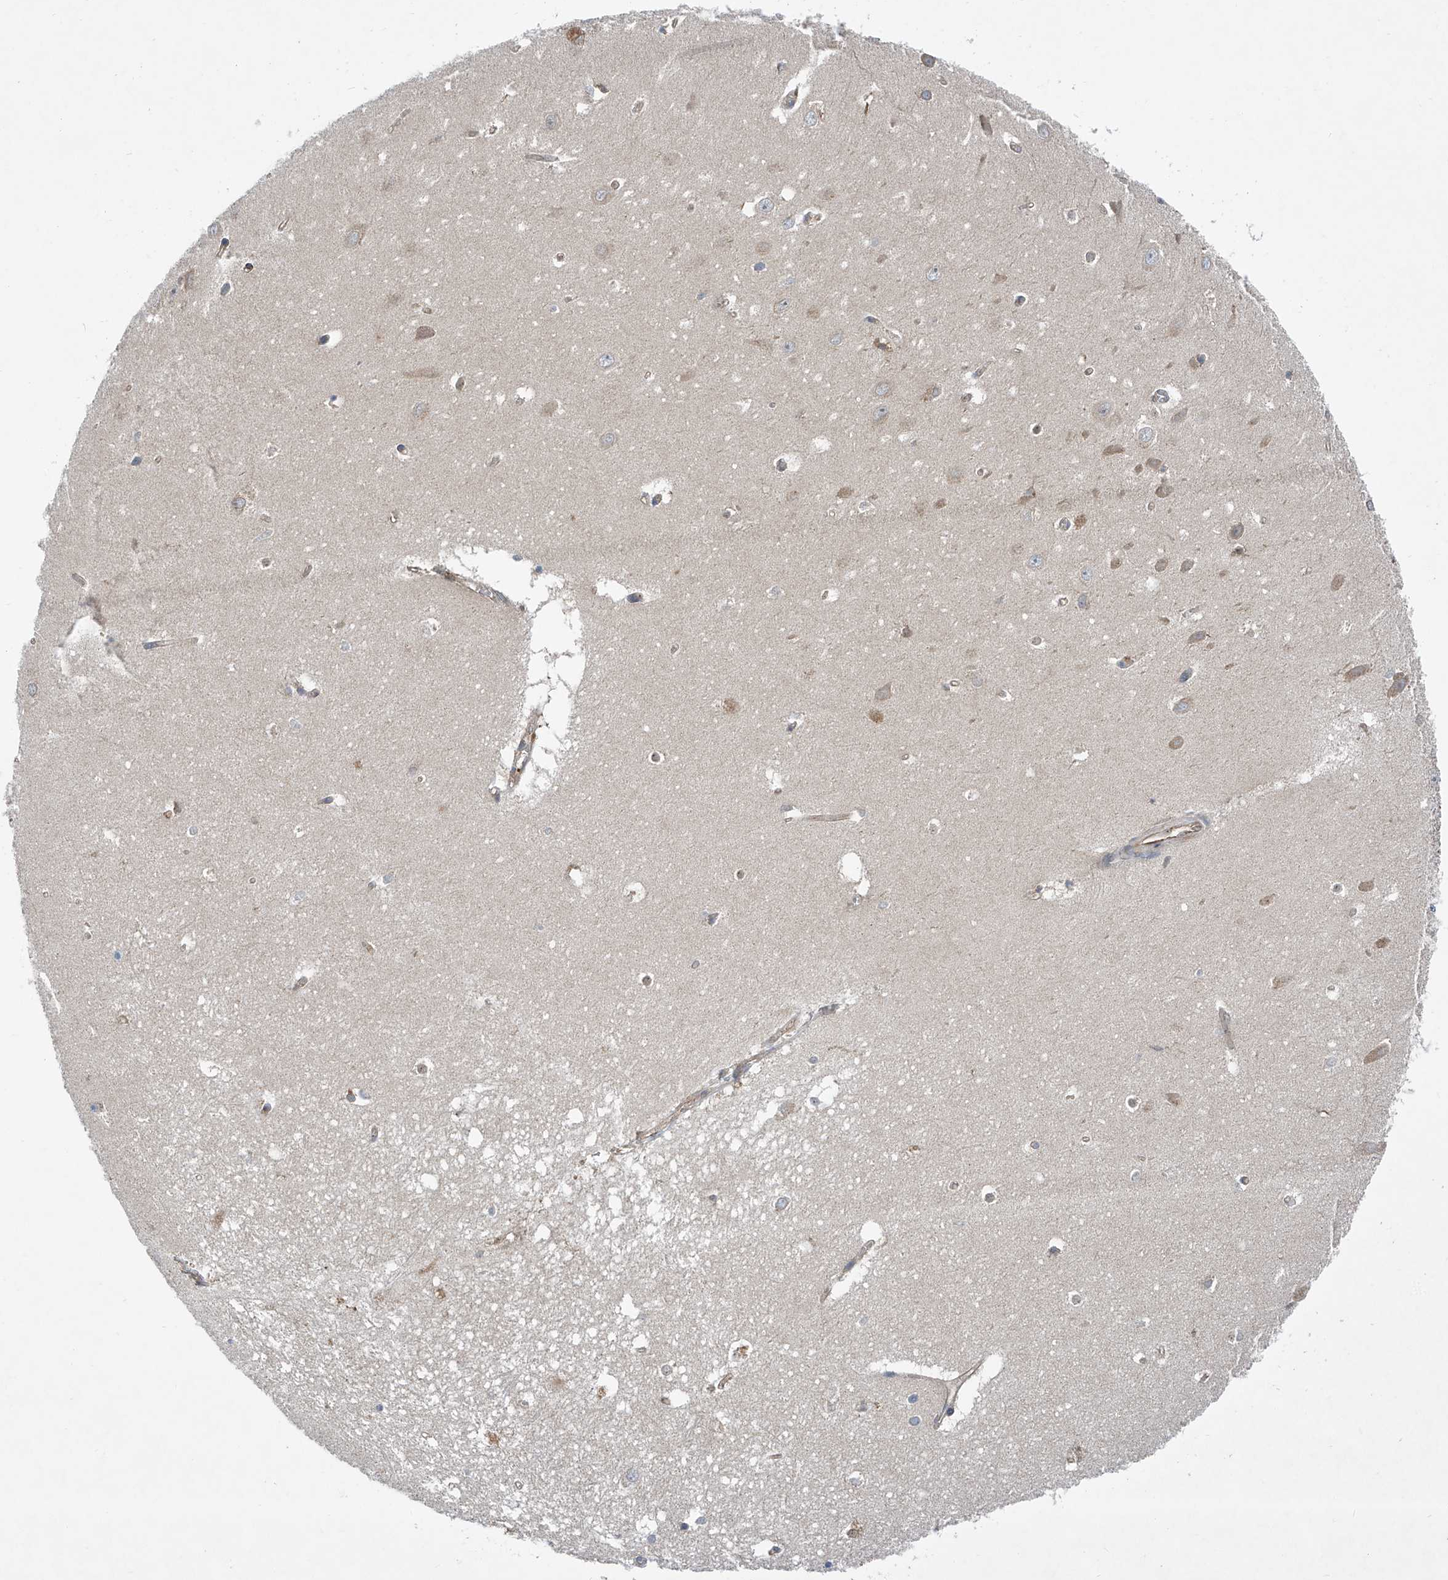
{"staining": {"intensity": "negative", "quantity": "none", "location": "none"}, "tissue": "hippocampus", "cell_type": "Glial cells", "image_type": "normal", "snomed": [{"axis": "morphology", "description": "Normal tissue, NOS"}, {"axis": "topography", "description": "Hippocampus"}], "caption": "This photomicrograph is of benign hippocampus stained with IHC to label a protein in brown with the nuclei are counter-stained blue. There is no expression in glial cells.", "gene": "TRIM38", "patient": {"sex": "female", "age": 64}}